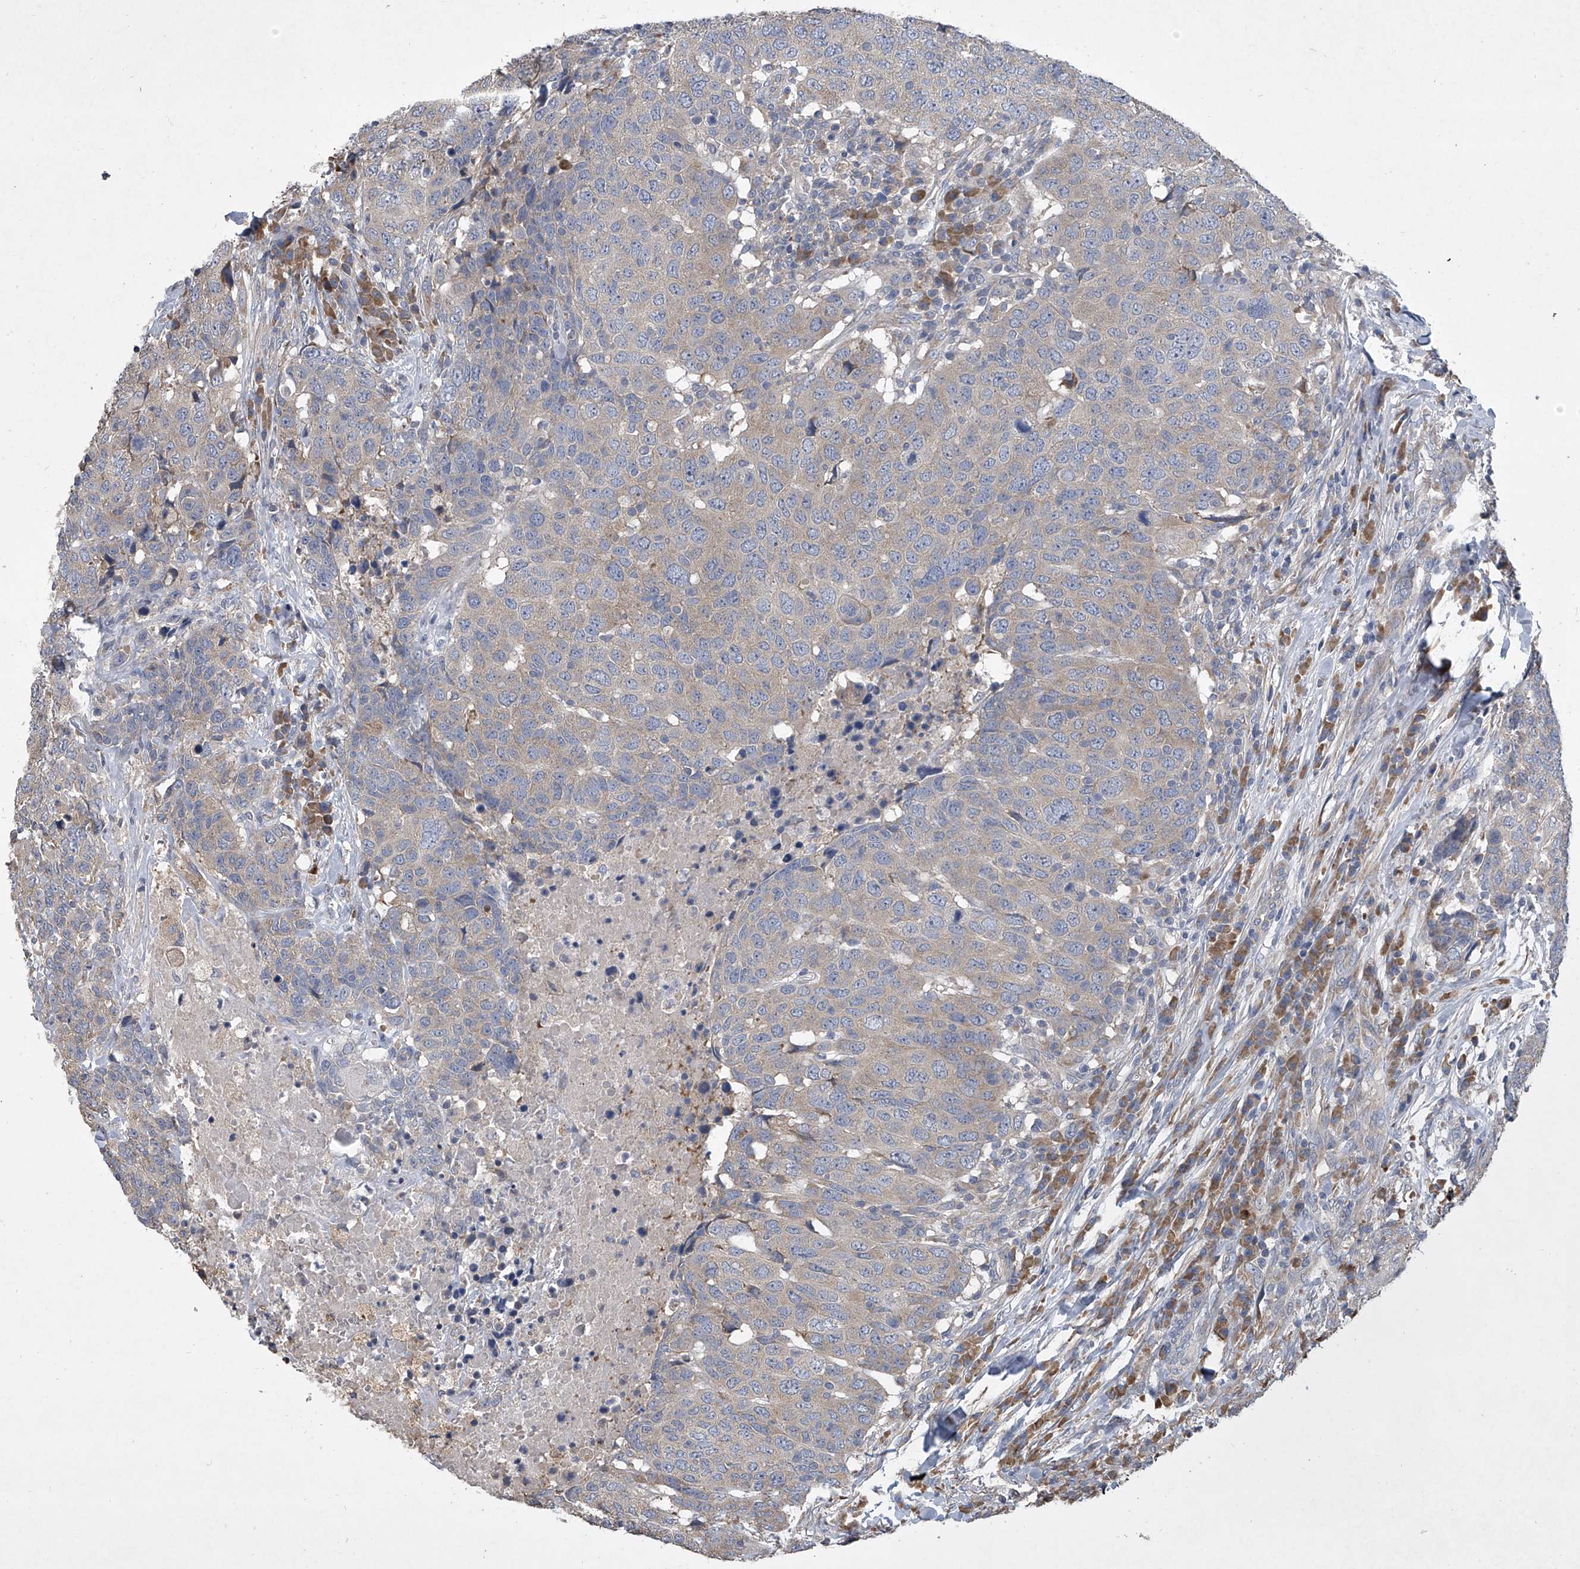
{"staining": {"intensity": "weak", "quantity": "25%-75%", "location": "cytoplasmic/membranous"}, "tissue": "head and neck cancer", "cell_type": "Tumor cells", "image_type": "cancer", "snomed": [{"axis": "morphology", "description": "Squamous cell carcinoma, NOS"}, {"axis": "topography", "description": "Head-Neck"}], "caption": "Head and neck cancer (squamous cell carcinoma) was stained to show a protein in brown. There is low levels of weak cytoplasmic/membranous expression in about 25%-75% of tumor cells. The staining was performed using DAB (3,3'-diaminobenzidine), with brown indicating positive protein expression. Nuclei are stained blue with hematoxylin.", "gene": "DOCK9", "patient": {"sex": "male", "age": 66}}